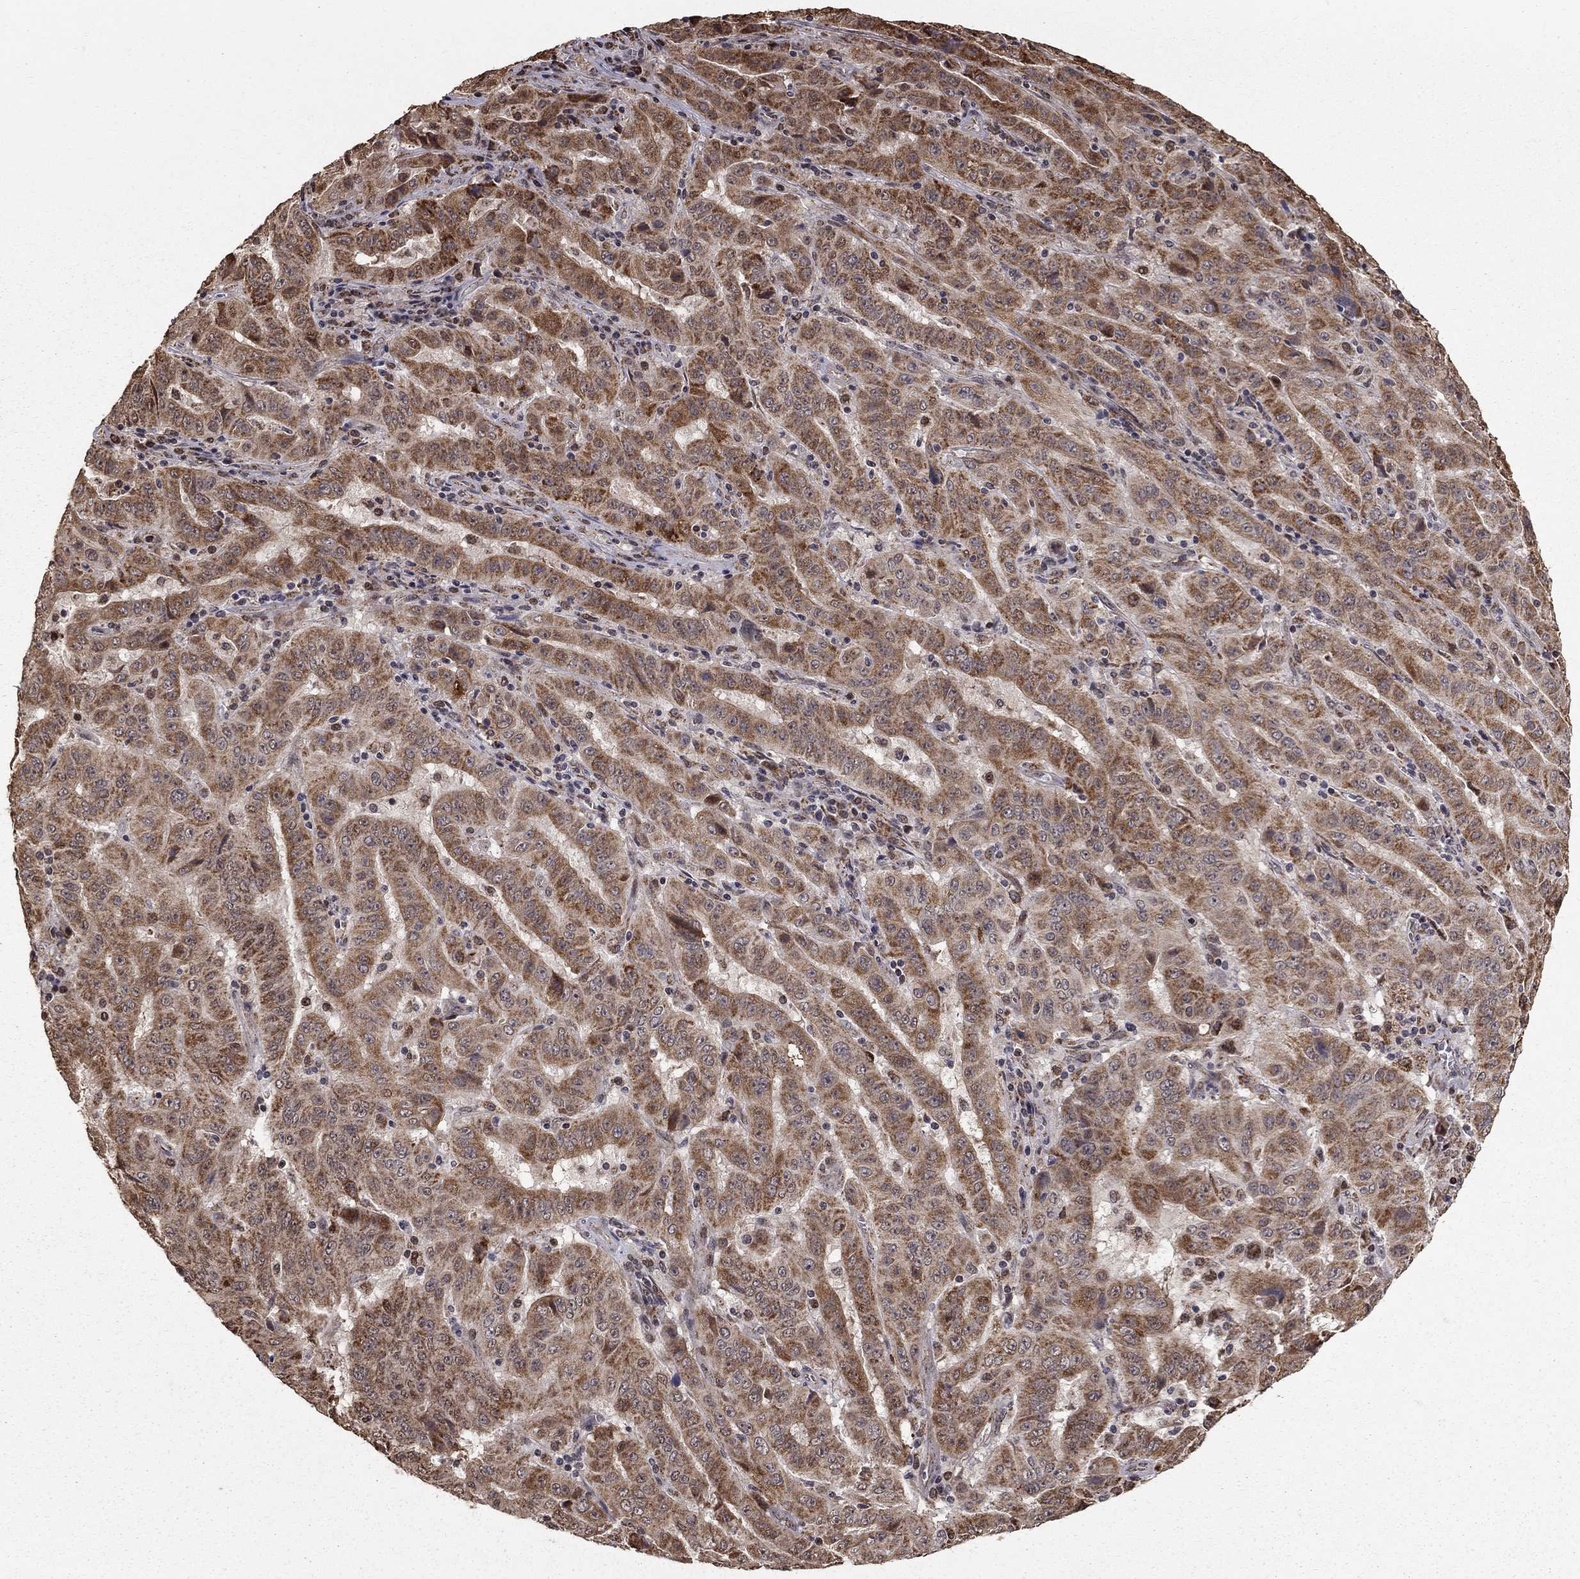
{"staining": {"intensity": "moderate", "quantity": ">75%", "location": "cytoplasmic/membranous"}, "tissue": "pancreatic cancer", "cell_type": "Tumor cells", "image_type": "cancer", "snomed": [{"axis": "morphology", "description": "Adenocarcinoma, NOS"}, {"axis": "topography", "description": "Pancreas"}], "caption": "The micrograph demonstrates immunohistochemical staining of pancreatic cancer (adenocarcinoma). There is moderate cytoplasmic/membranous staining is identified in approximately >75% of tumor cells. (DAB (3,3'-diaminobenzidine) = brown stain, brightfield microscopy at high magnification).", "gene": "ACOT13", "patient": {"sex": "male", "age": 63}}